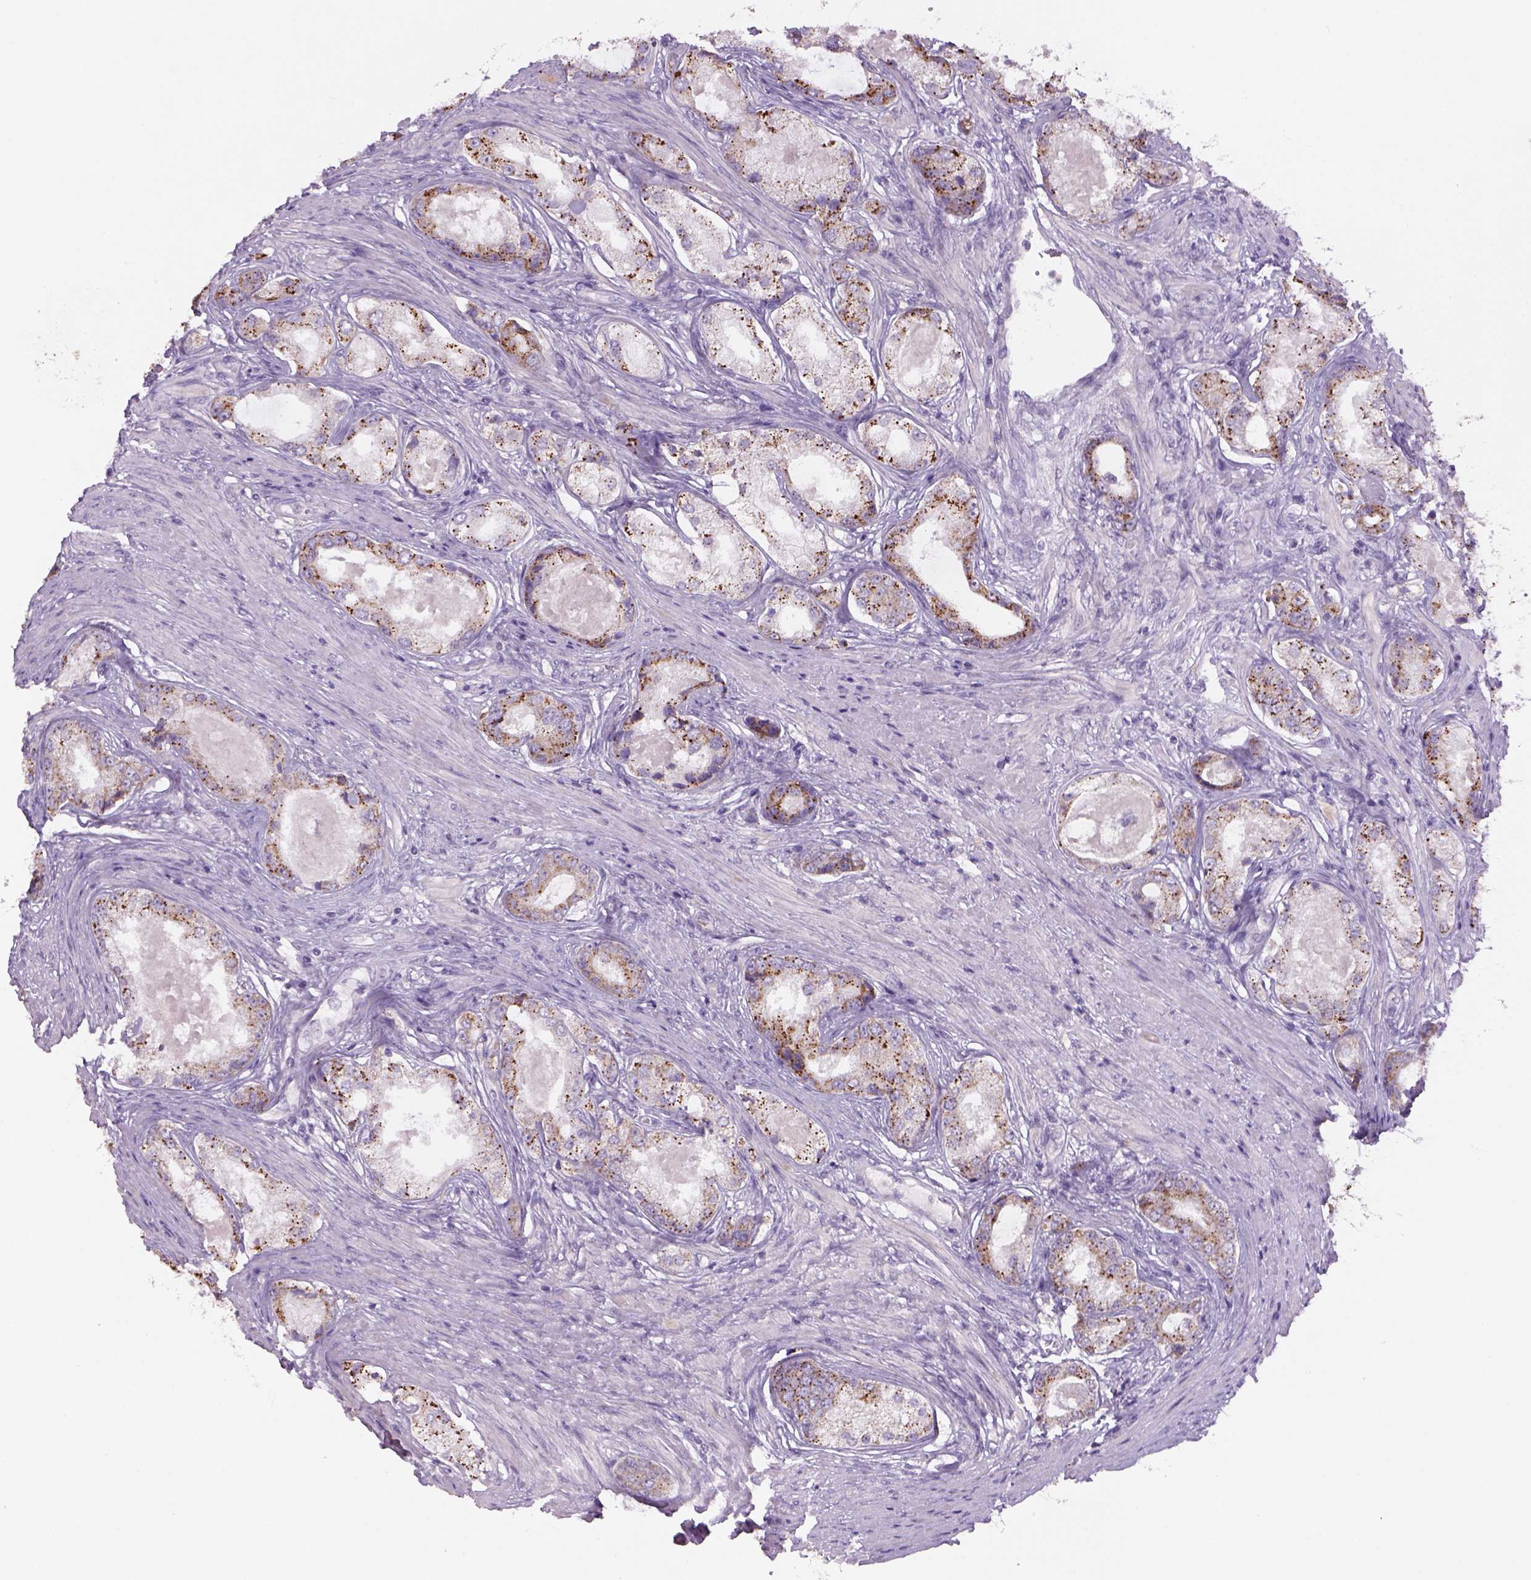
{"staining": {"intensity": "moderate", "quantity": "25%-75%", "location": "cytoplasmic/membranous"}, "tissue": "prostate cancer", "cell_type": "Tumor cells", "image_type": "cancer", "snomed": [{"axis": "morphology", "description": "Adenocarcinoma, Low grade"}, {"axis": "topography", "description": "Prostate"}], "caption": "Moderate cytoplasmic/membranous expression is present in about 25%-75% of tumor cells in prostate cancer (low-grade adenocarcinoma).", "gene": "ADGRV1", "patient": {"sex": "male", "age": 68}}